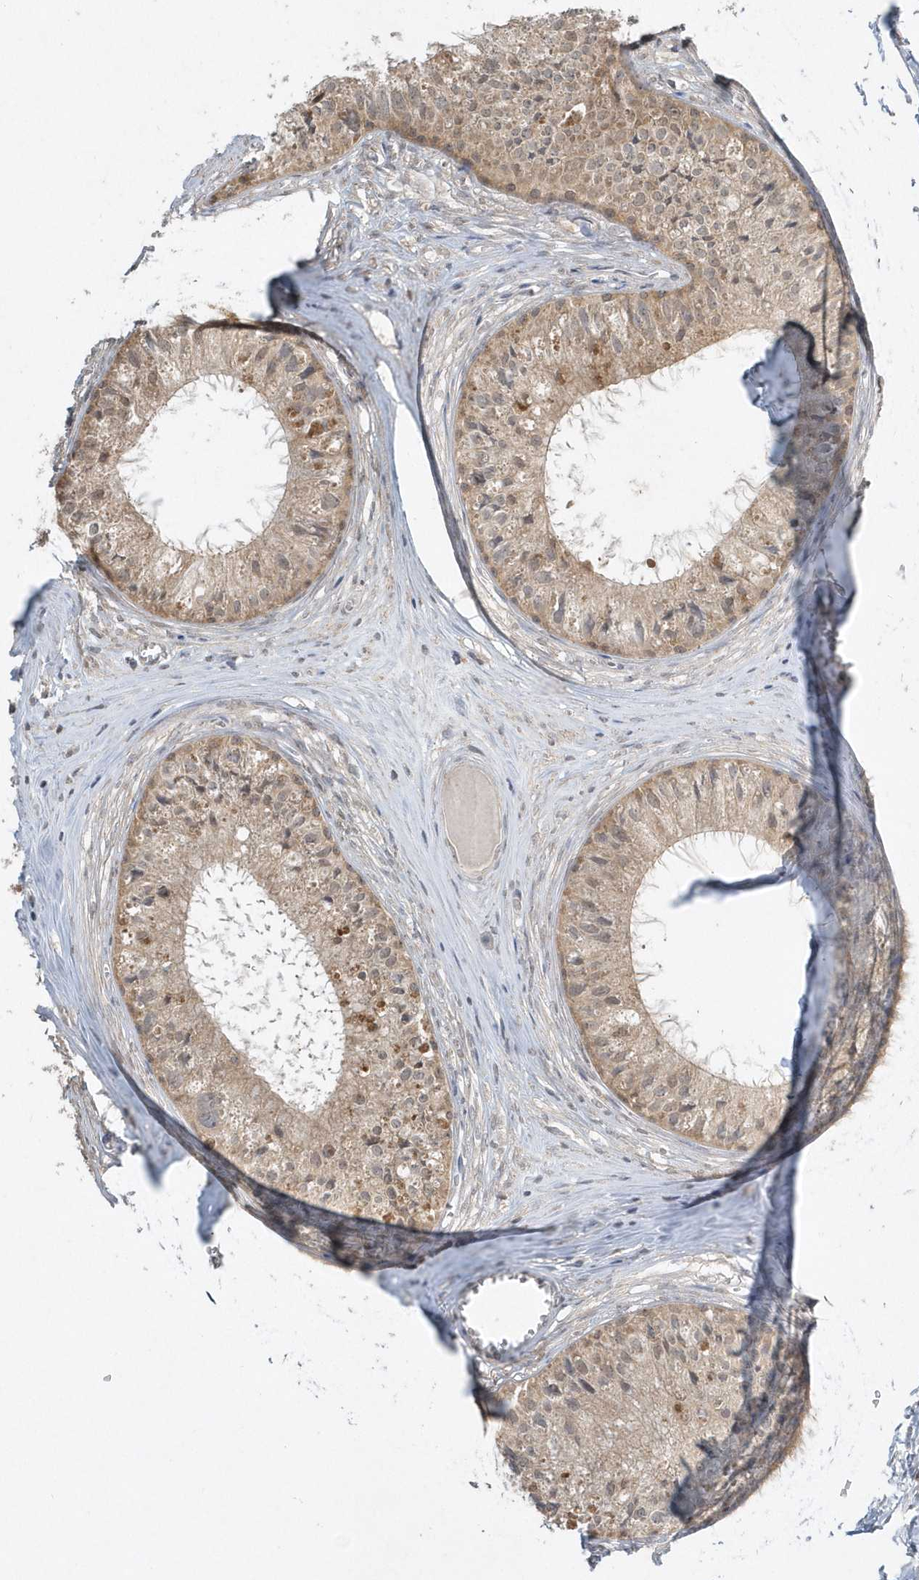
{"staining": {"intensity": "moderate", "quantity": "<25%", "location": "cytoplasmic/membranous"}, "tissue": "epididymis", "cell_type": "Glandular cells", "image_type": "normal", "snomed": [{"axis": "morphology", "description": "Normal tissue, NOS"}, {"axis": "topography", "description": "Epididymis"}], "caption": "Protein analysis of benign epididymis exhibits moderate cytoplasmic/membranous staining in about <25% of glandular cells. The staining was performed using DAB to visualize the protein expression in brown, while the nuclei were stained in blue with hematoxylin (Magnification: 20x).", "gene": "AKR7A2", "patient": {"sex": "male", "age": 36}}